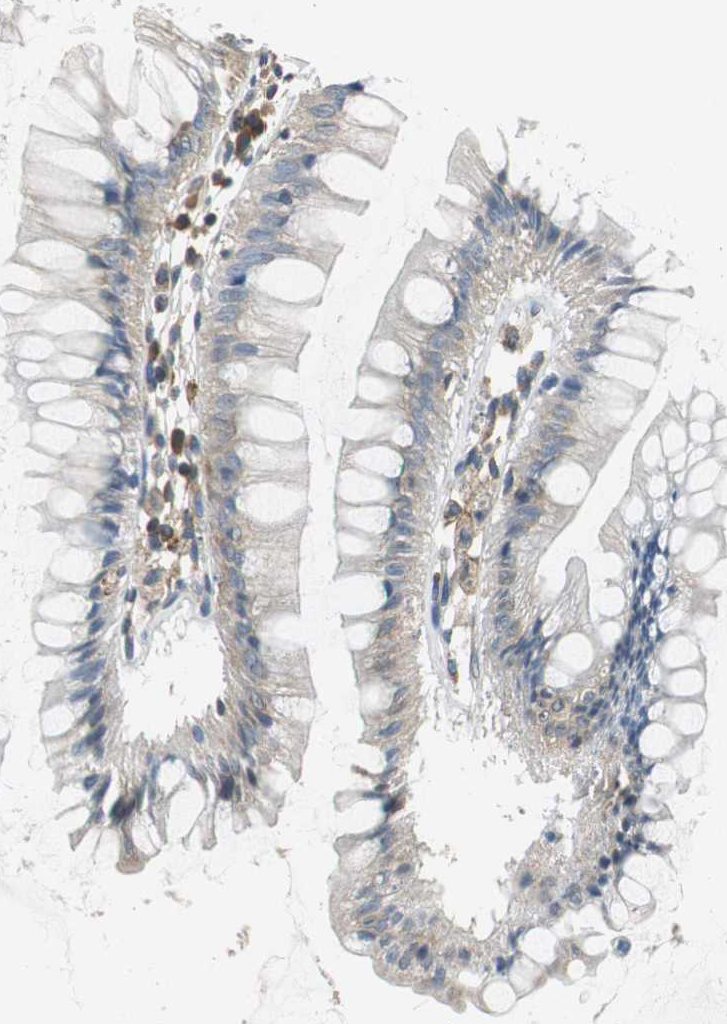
{"staining": {"intensity": "moderate", "quantity": ">75%", "location": "cytoplasmic/membranous"}, "tissue": "rectum", "cell_type": "Glandular cells", "image_type": "normal", "snomed": [{"axis": "morphology", "description": "Normal tissue, NOS"}, {"axis": "morphology", "description": "Adenocarcinoma, NOS"}, {"axis": "topography", "description": "Rectum"}], "caption": "Glandular cells exhibit medium levels of moderate cytoplasmic/membranous positivity in about >75% of cells in benign rectum. (brown staining indicates protein expression, while blue staining denotes nuclei).", "gene": "CNOT3", "patient": {"sex": "female", "age": 65}}